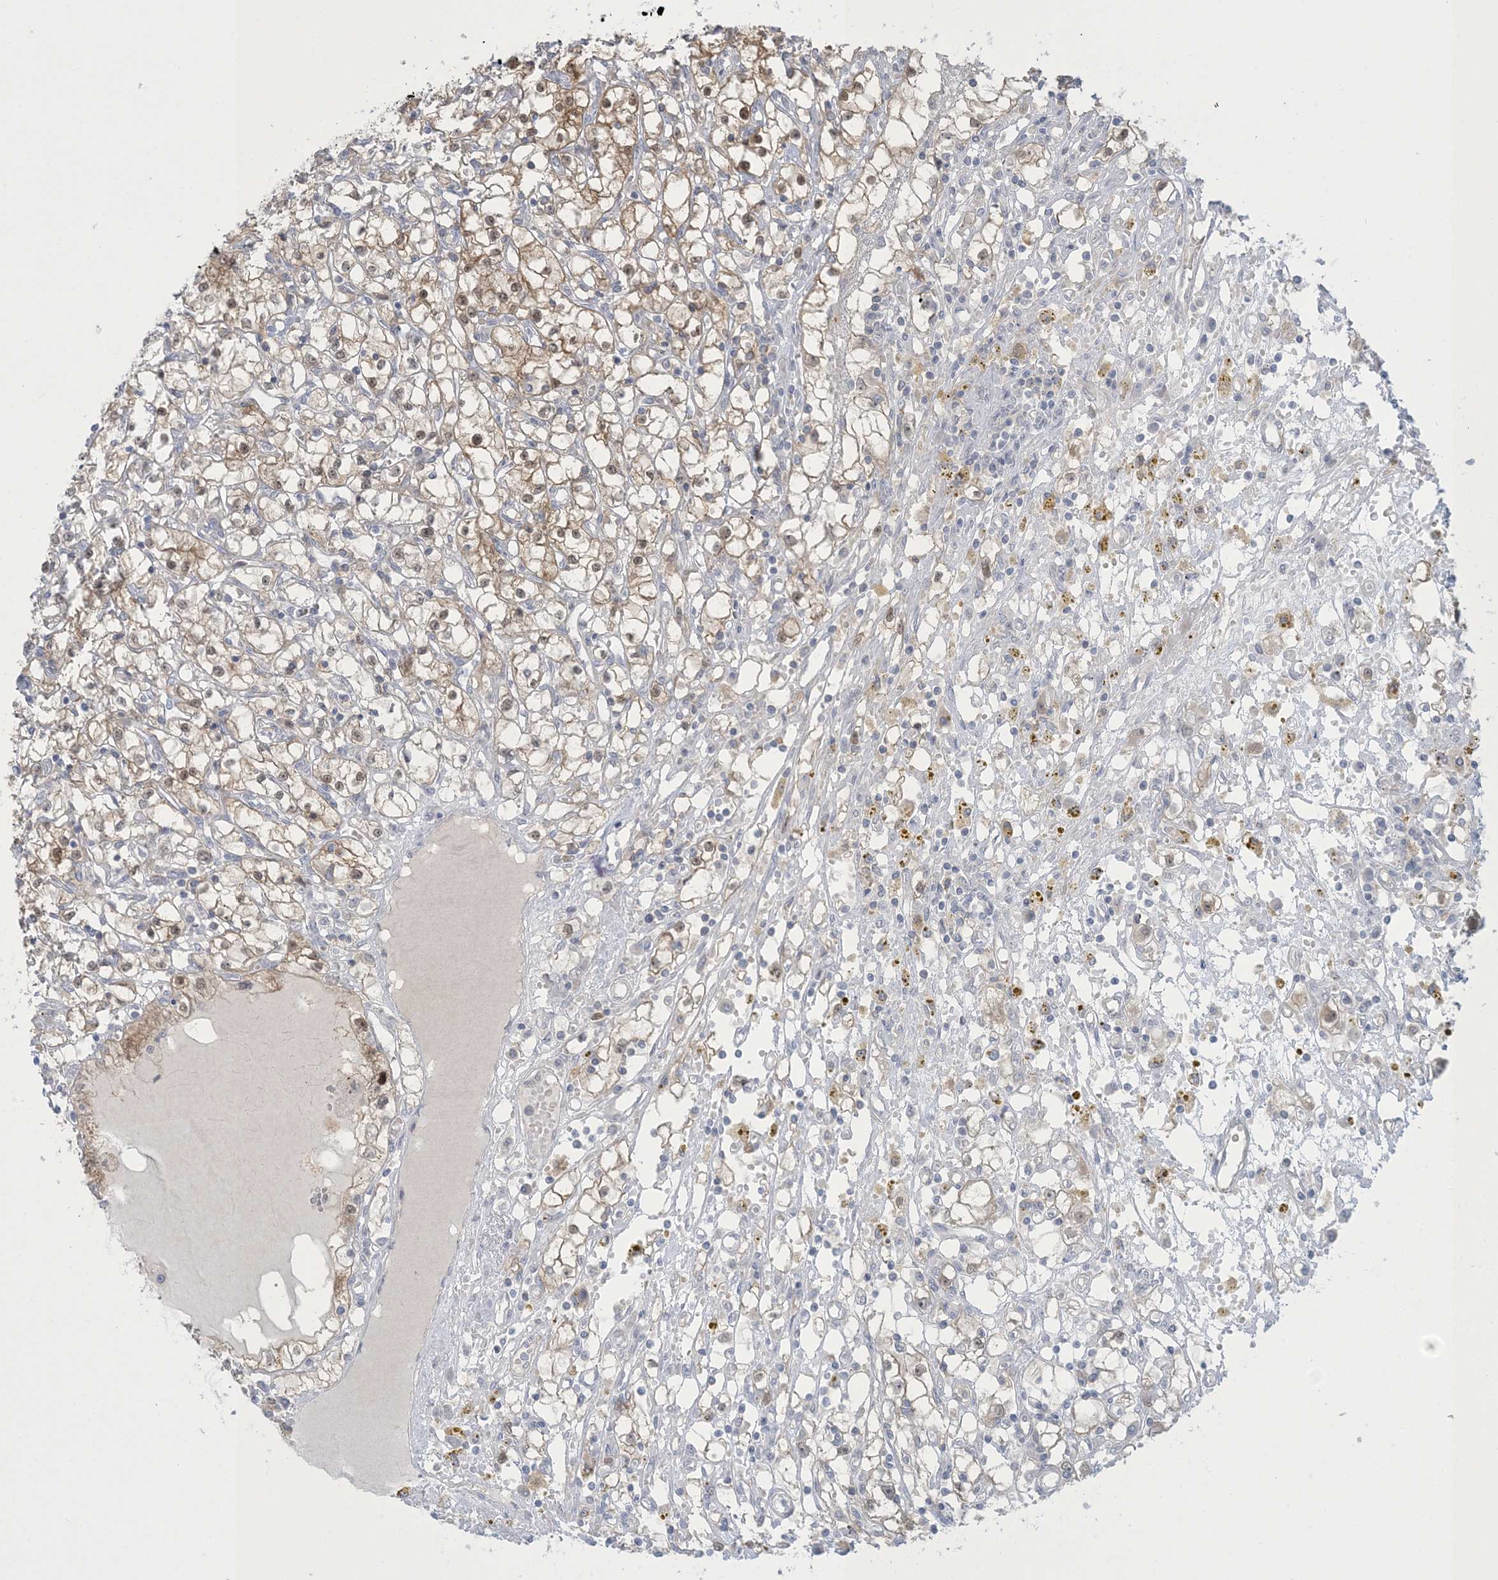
{"staining": {"intensity": "weak", "quantity": "<25%", "location": "cytoplasmic/membranous,nuclear"}, "tissue": "renal cancer", "cell_type": "Tumor cells", "image_type": "cancer", "snomed": [{"axis": "morphology", "description": "Adenocarcinoma, NOS"}, {"axis": "topography", "description": "Kidney"}], "caption": "High power microscopy micrograph of an IHC micrograph of adenocarcinoma (renal), revealing no significant staining in tumor cells.", "gene": "NRBP2", "patient": {"sex": "male", "age": 56}}